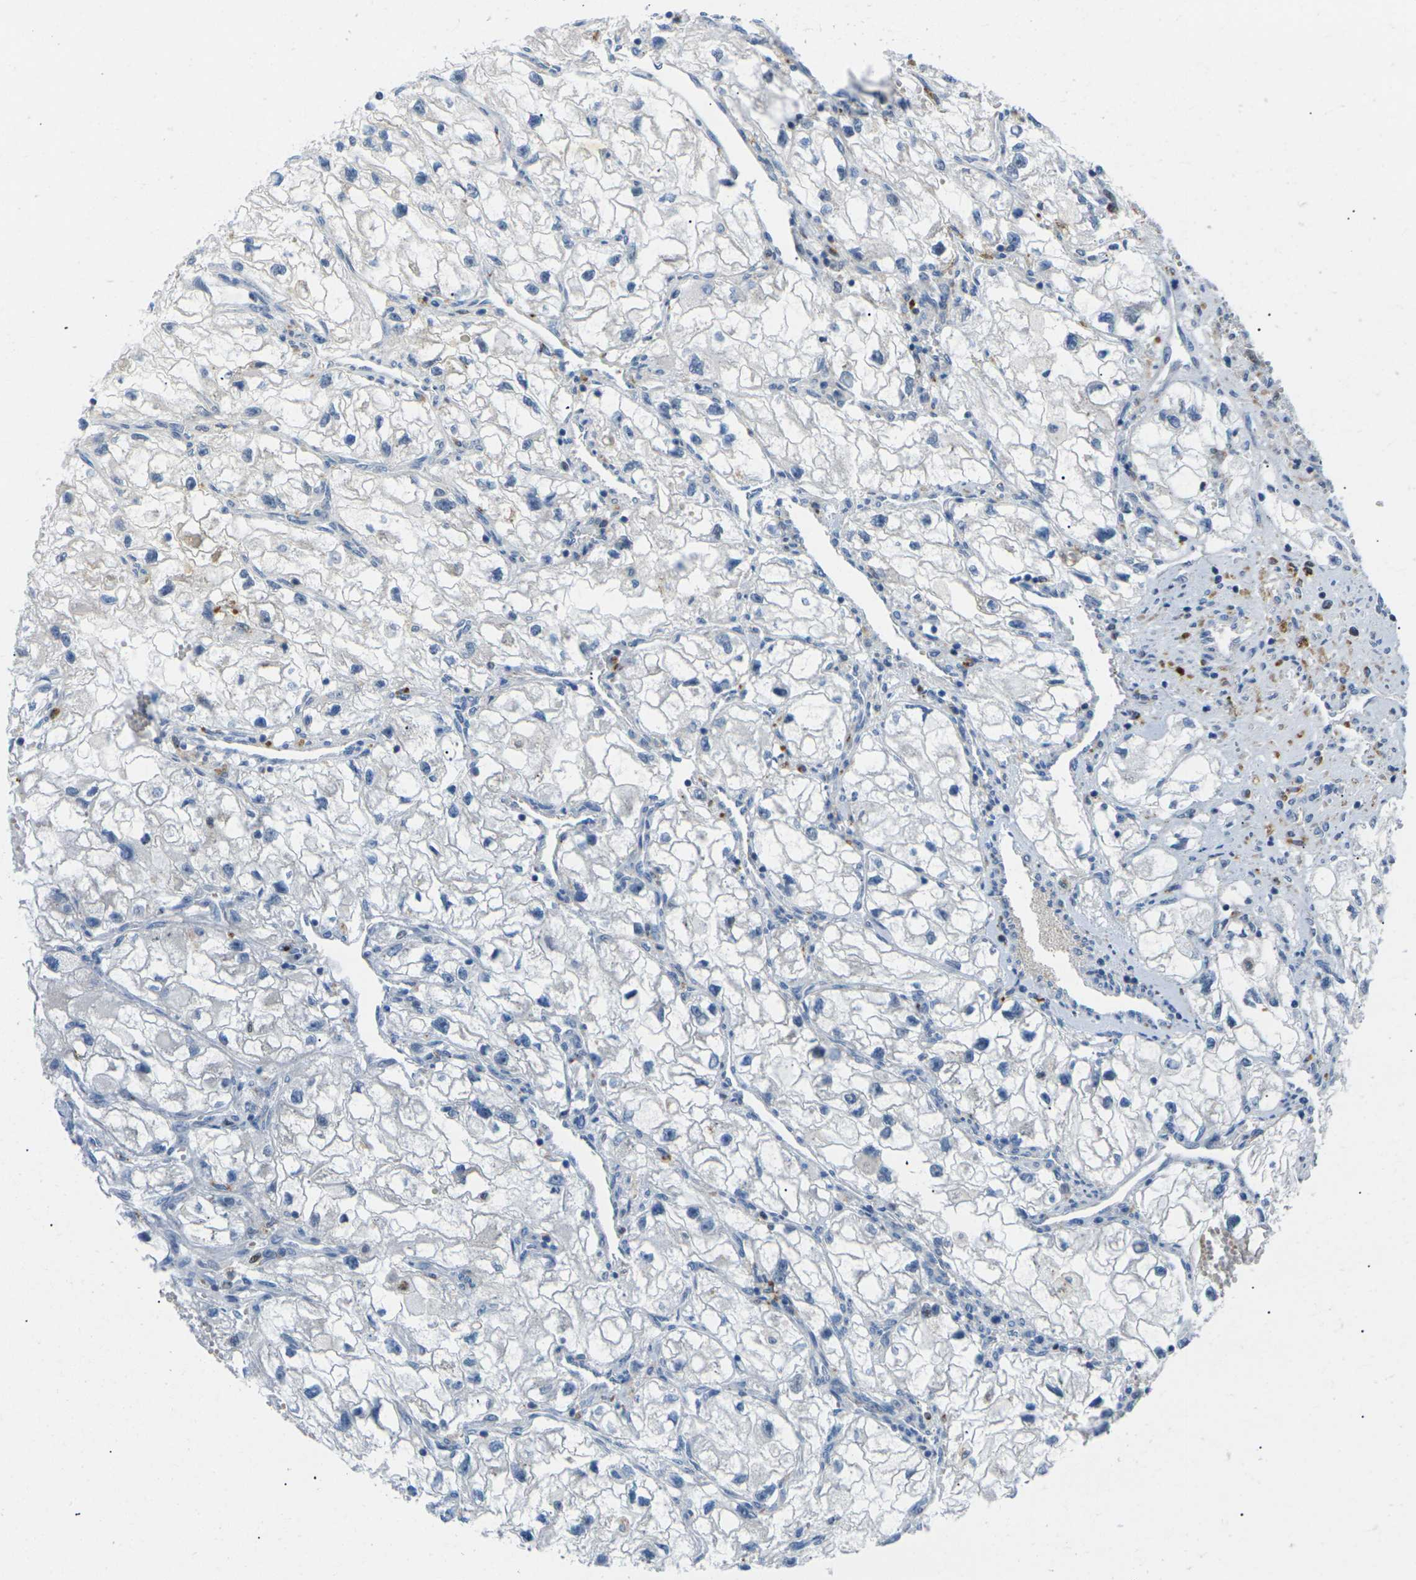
{"staining": {"intensity": "negative", "quantity": "none", "location": "none"}, "tissue": "renal cancer", "cell_type": "Tumor cells", "image_type": "cancer", "snomed": [{"axis": "morphology", "description": "Adenocarcinoma, NOS"}, {"axis": "topography", "description": "Kidney"}], "caption": "This is an IHC histopathology image of renal cancer (adenocarcinoma). There is no positivity in tumor cells.", "gene": "RPS6KA3", "patient": {"sex": "female", "age": 70}}